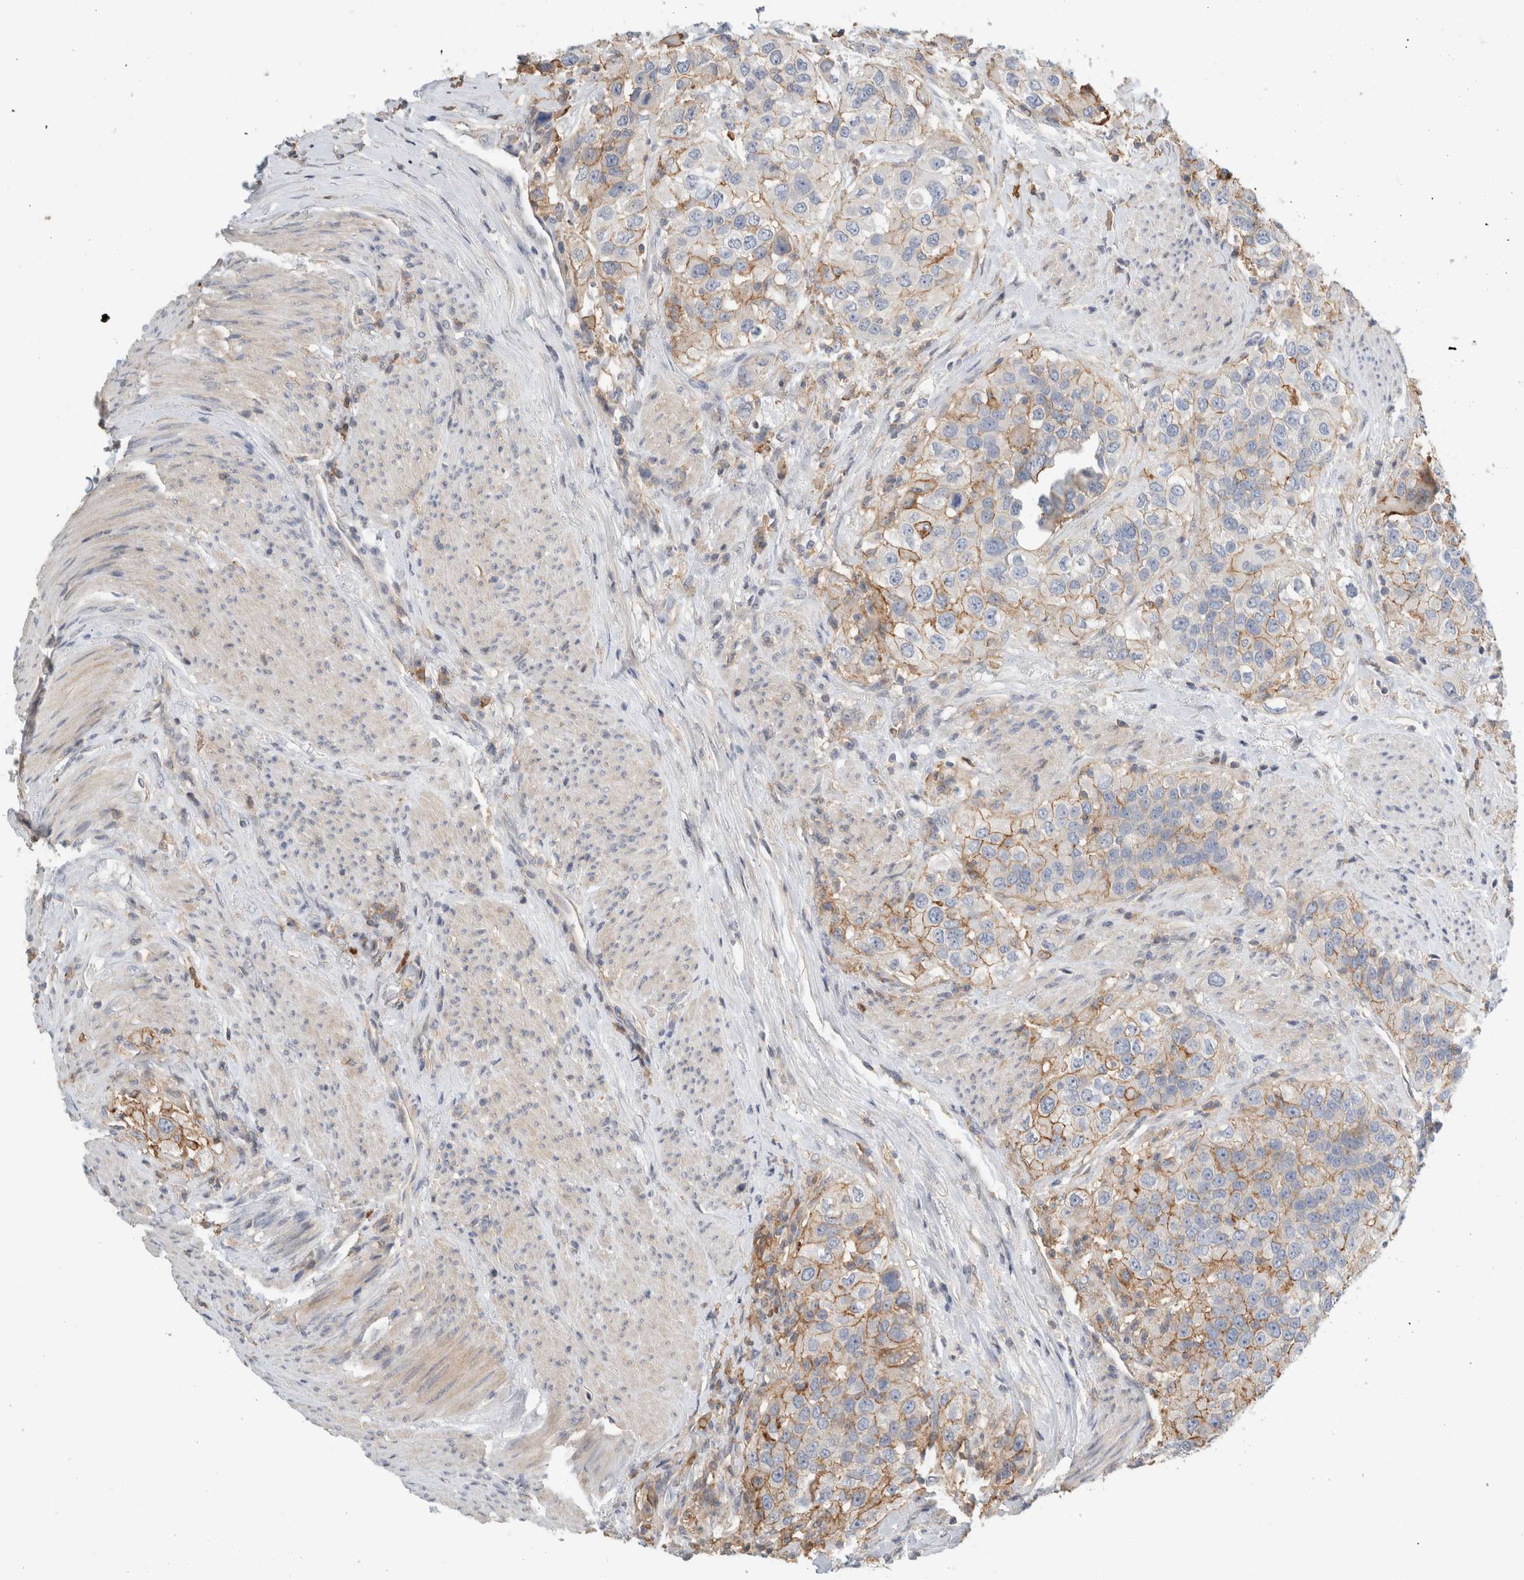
{"staining": {"intensity": "moderate", "quantity": "25%-75%", "location": "cytoplasmic/membranous"}, "tissue": "urothelial cancer", "cell_type": "Tumor cells", "image_type": "cancer", "snomed": [{"axis": "morphology", "description": "Urothelial carcinoma, High grade"}, {"axis": "topography", "description": "Urinary bladder"}], "caption": "Tumor cells show medium levels of moderate cytoplasmic/membranous staining in about 25%-75% of cells in human urothelial cancer. The staining is performed using DAB (3,3'-diaminobenzidine) brown chromogen to label protein expression. The nuclei are counter-stained blue using hematoxylin.", "gene": "ERCC6L2", "patient": {"sex": "female", "age": 80}}